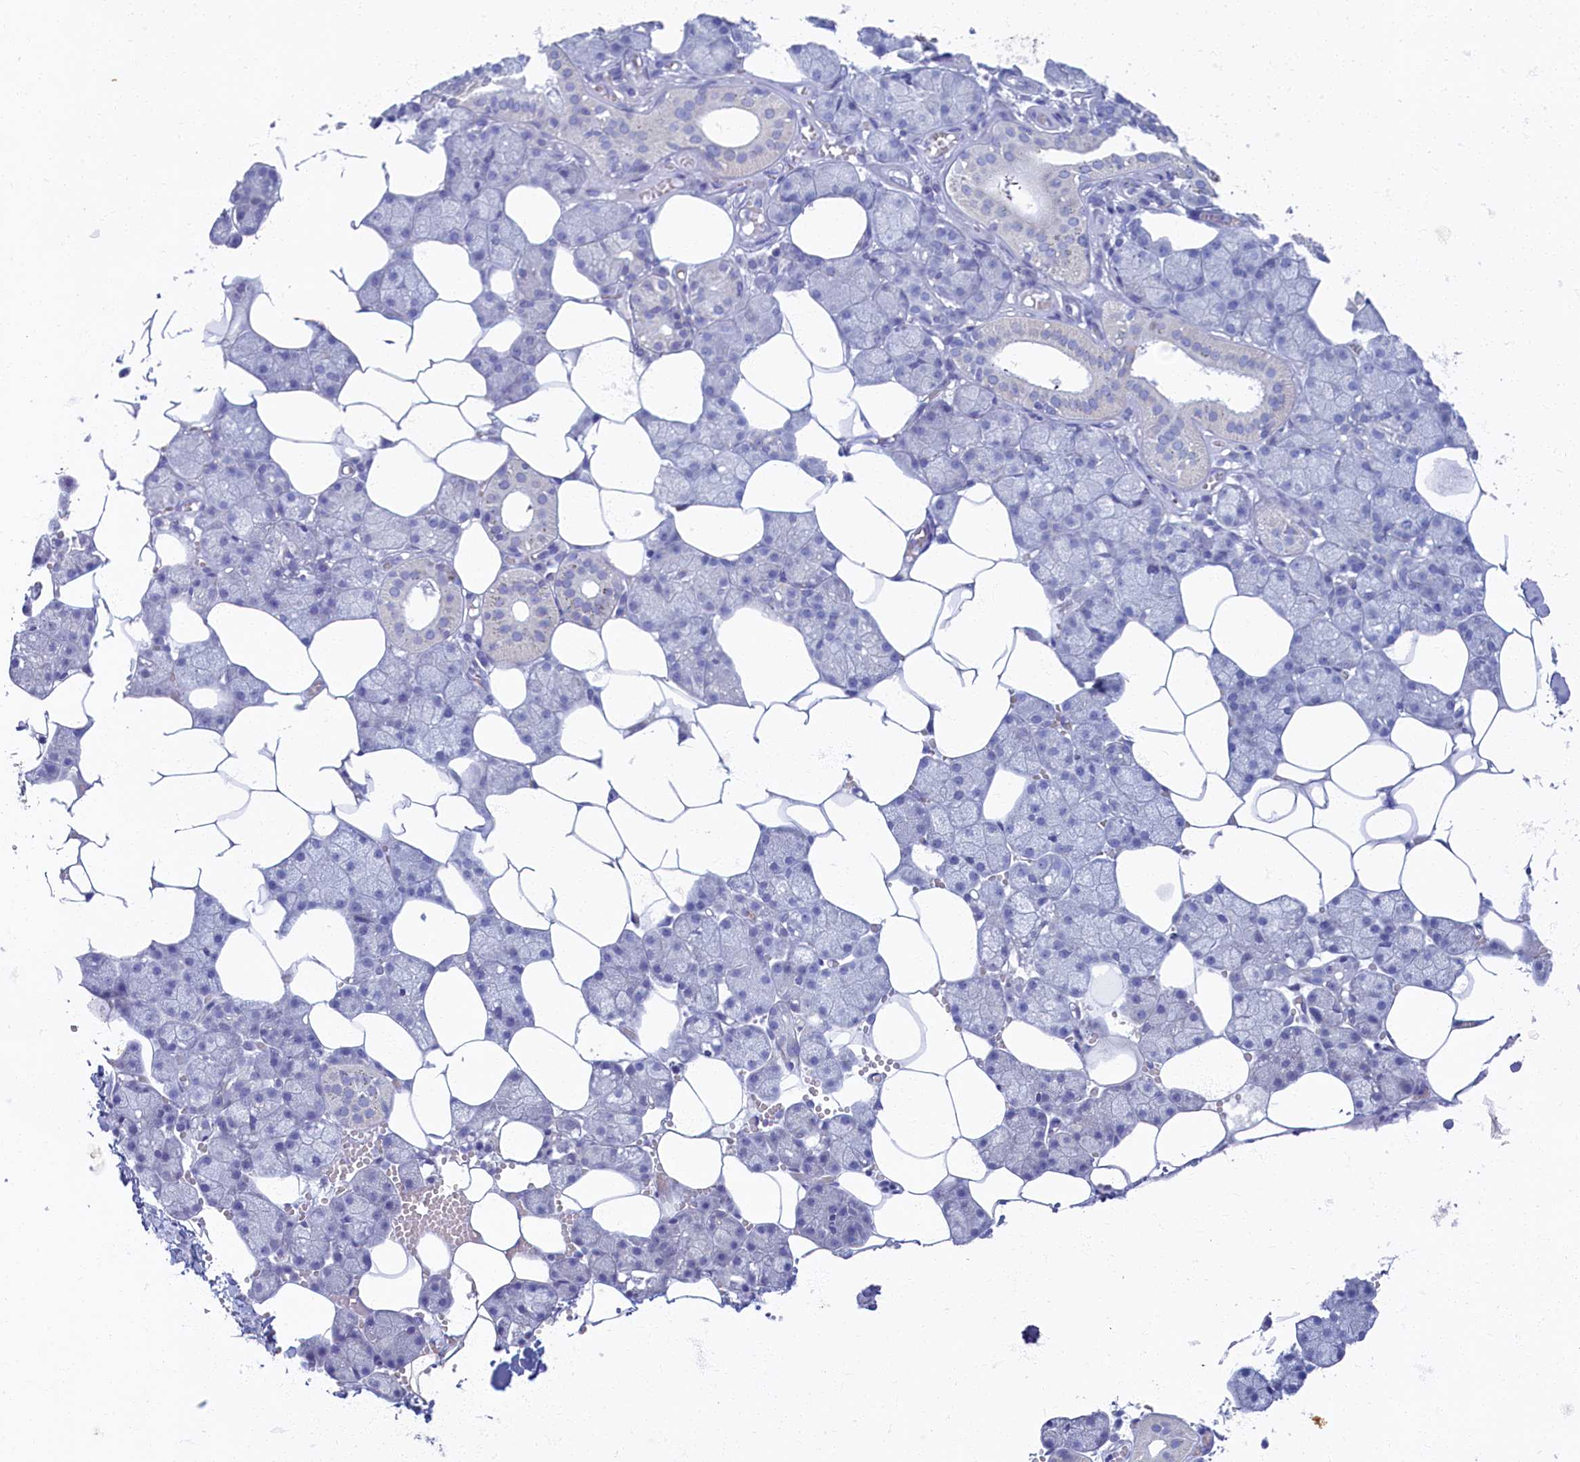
{"staining": {"intensity": "weak", "quantity": "<25%", "location": "cytoplasmic/membranous"}, "tissue": "salivary gland", "cell_type": "Glandular cells", "image_type": "normal", "snomed": [{"axis": "morphology", "description": "Normal tissue, NOS"}, {"axis": "topography", "description": "Salivary gland"}], "caption": "Protein analysis of benign salivary gland displays no significant positivity in glandular cells.", "gene": "OCIAD2", "patient": {"sex": "male", "age": 62}}